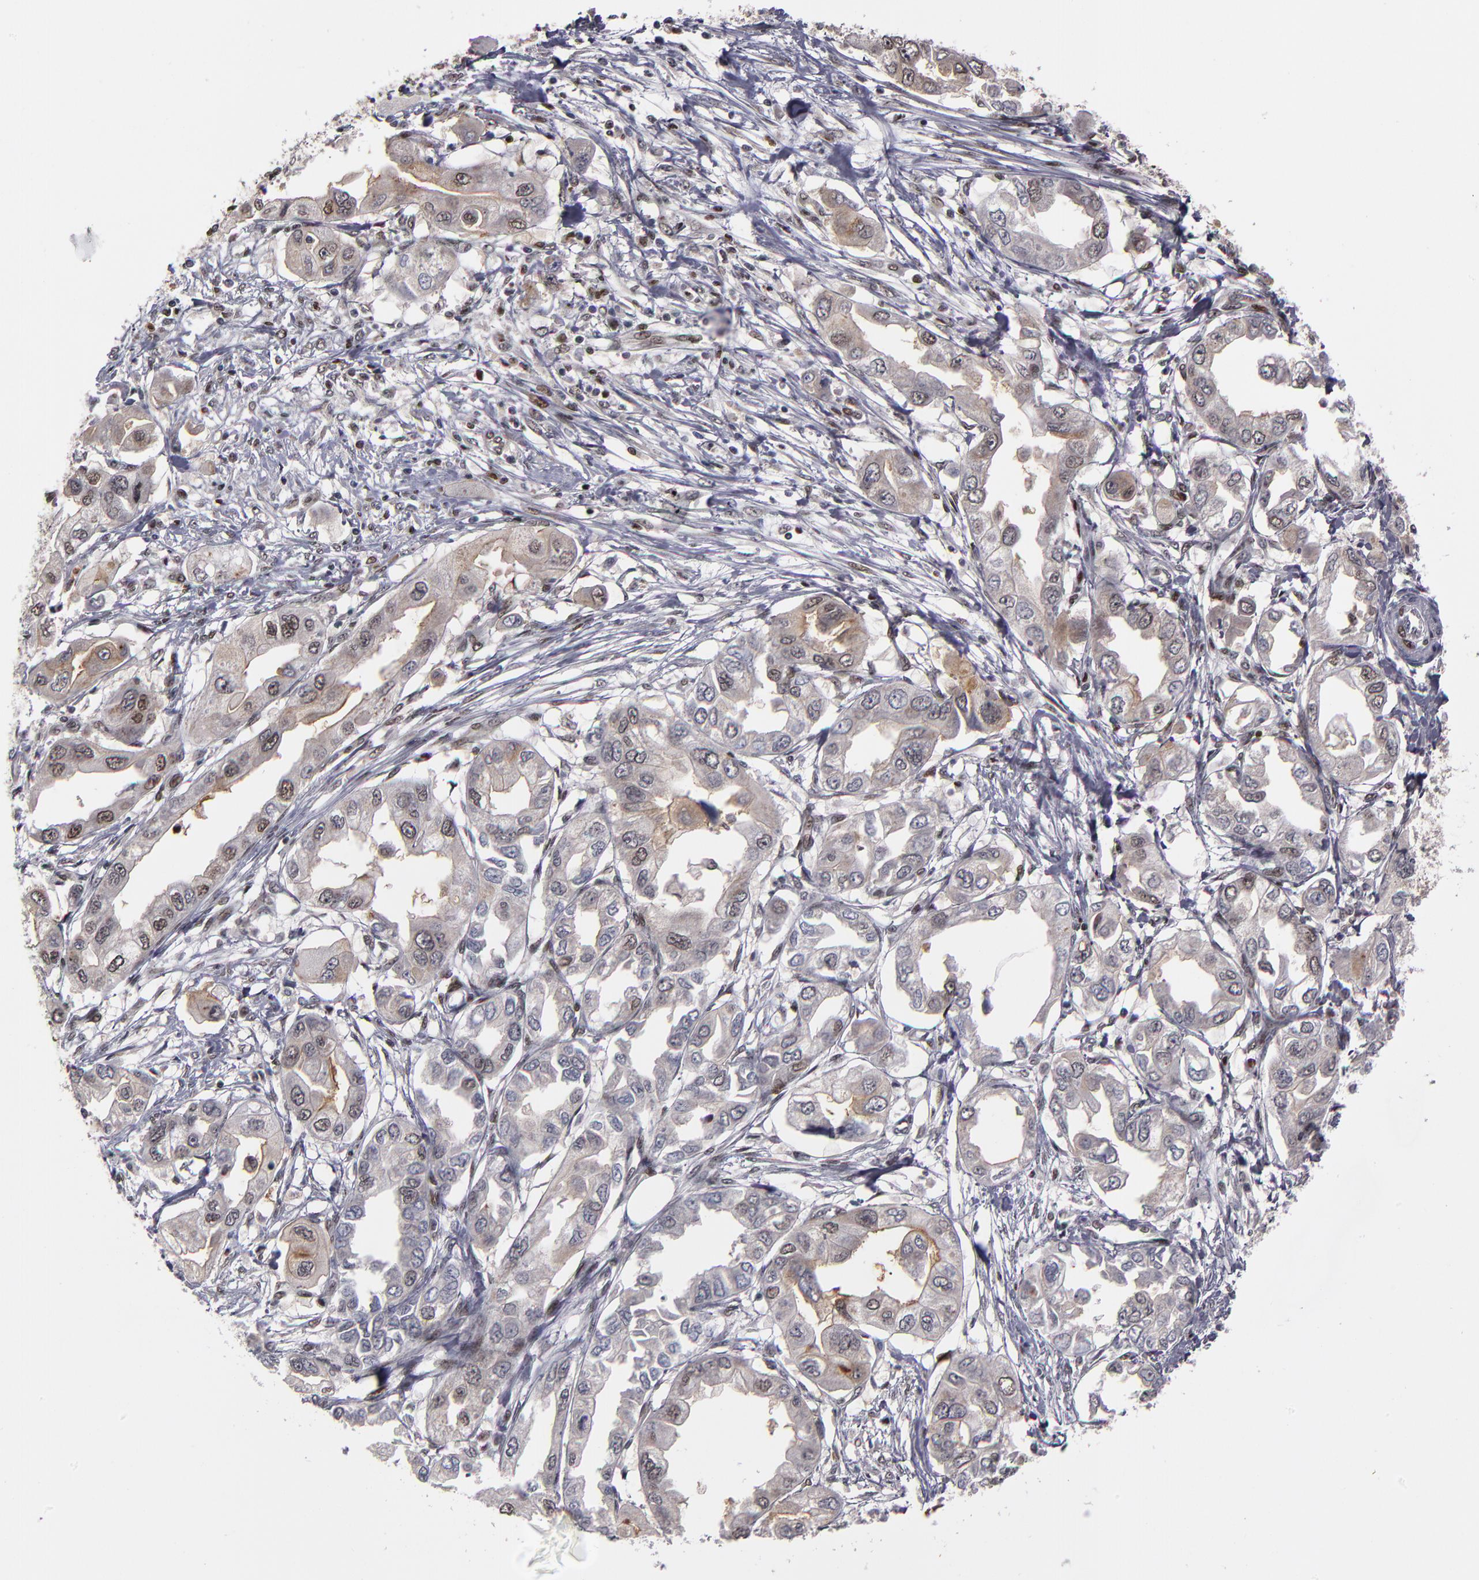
{"staining": {"intensity": "weak", "quantity": "<25%", "location": "nuclear"}, "tissue": "endometrial cancer", "cell_type": "Tumor cells", "image_type": "cancer", "snomed": [{"axis": "morphology", "description": "Adenocarcinoma, NOS"}, {"axis": "topography", "description": "Endometrium"}], "caption": "Tumor cells show no significant protein expression in endometrial cancer.", "gene": "KDM6A", "patient": {"sex": "female", "age": 67}}